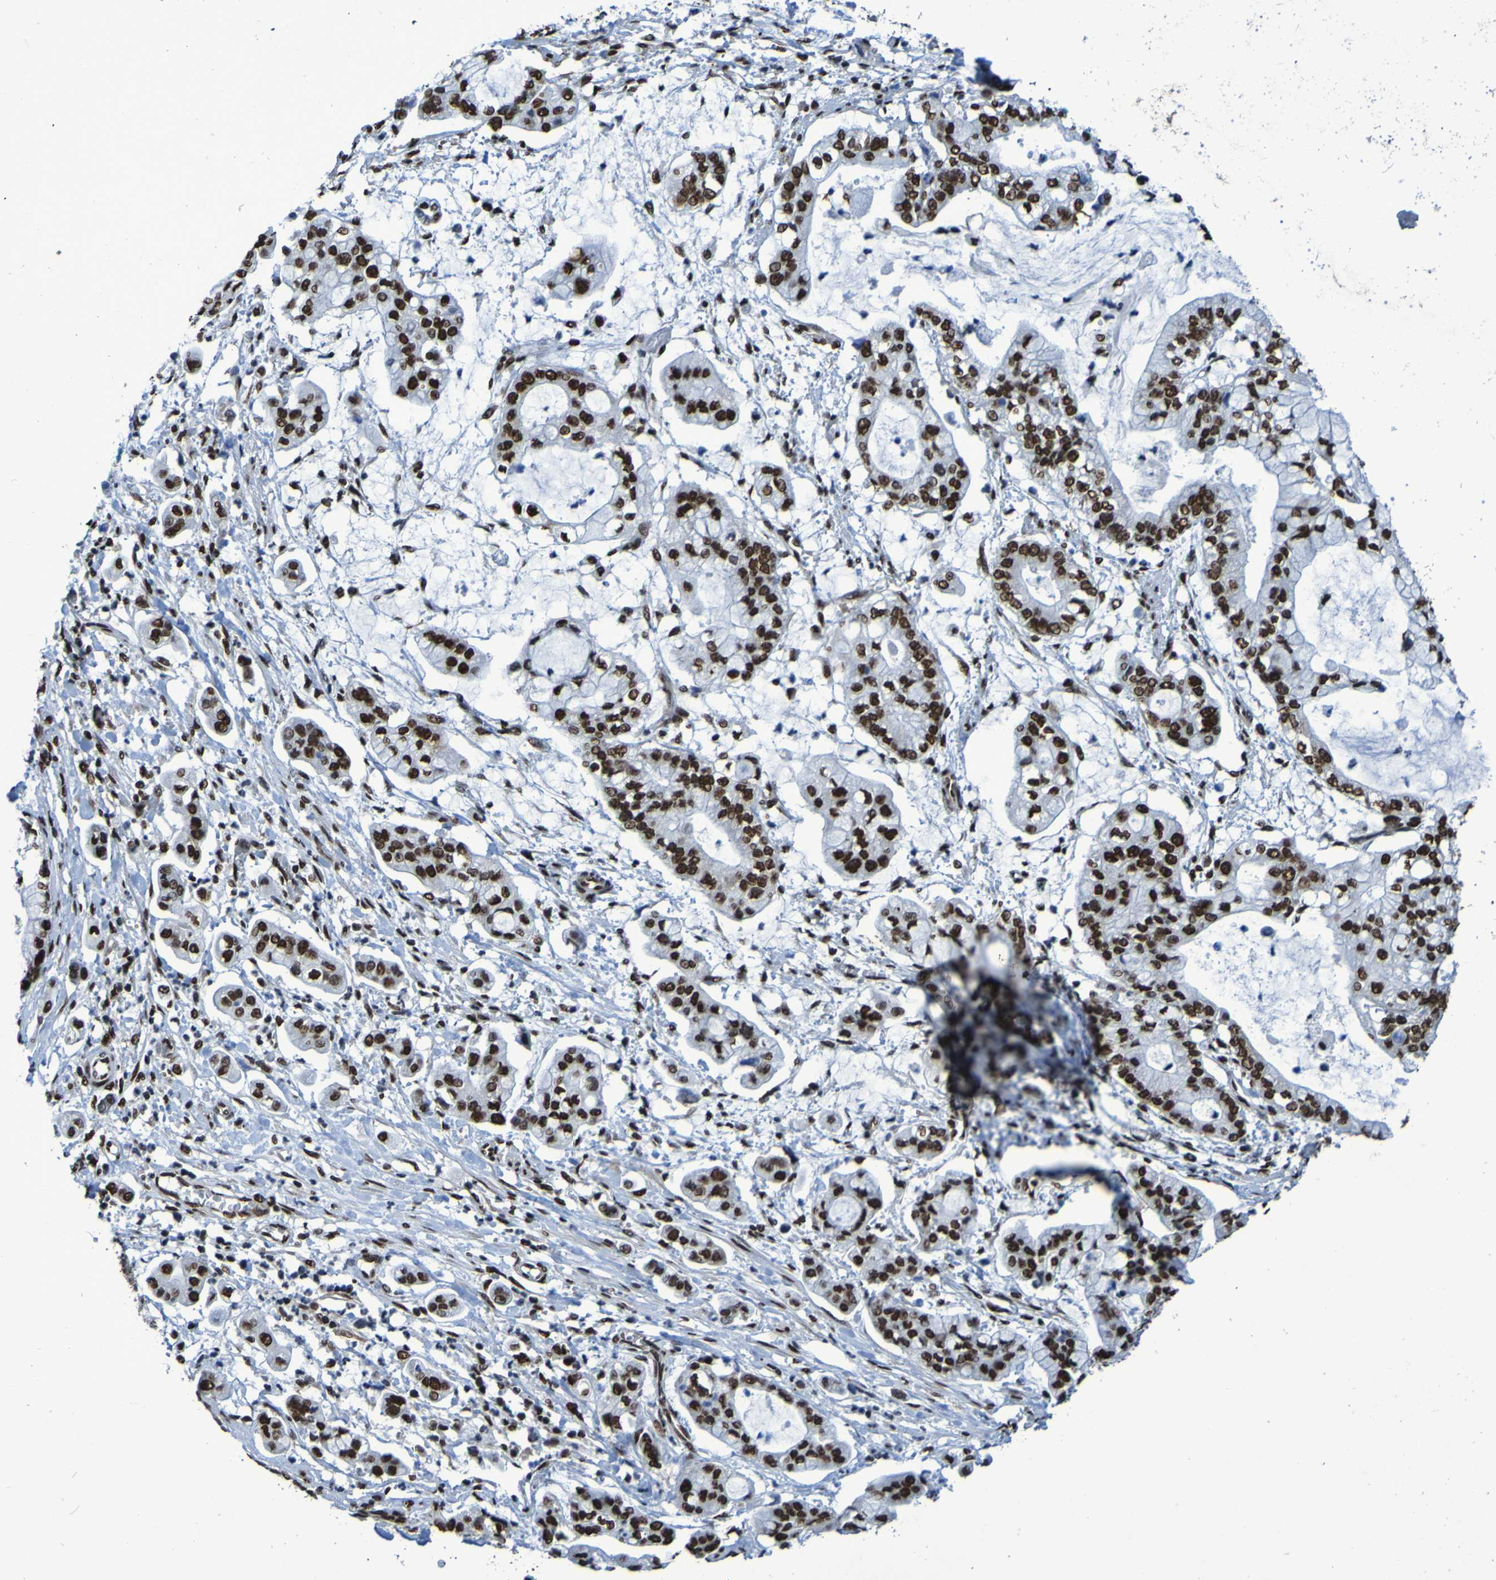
{"staining": {"intensity": "strong", "quantity": ">75%", "location": "nuclear"}, "tissue": "stomach cancer", "cell_type": "Tumor cells", "image_type": "cancer", "snomed": [{"axis": "morphology", "description": "Adenocarcinoma, NOS"}, {"axis": "topography", "description": "Stomach"}], "caption": "Adenocarcinoma (stomach) stained with a protein marker reveals strong staining in tumor cells.", "gene": "HNRNPR", "patient": {"sex": "male", "age": 76}}